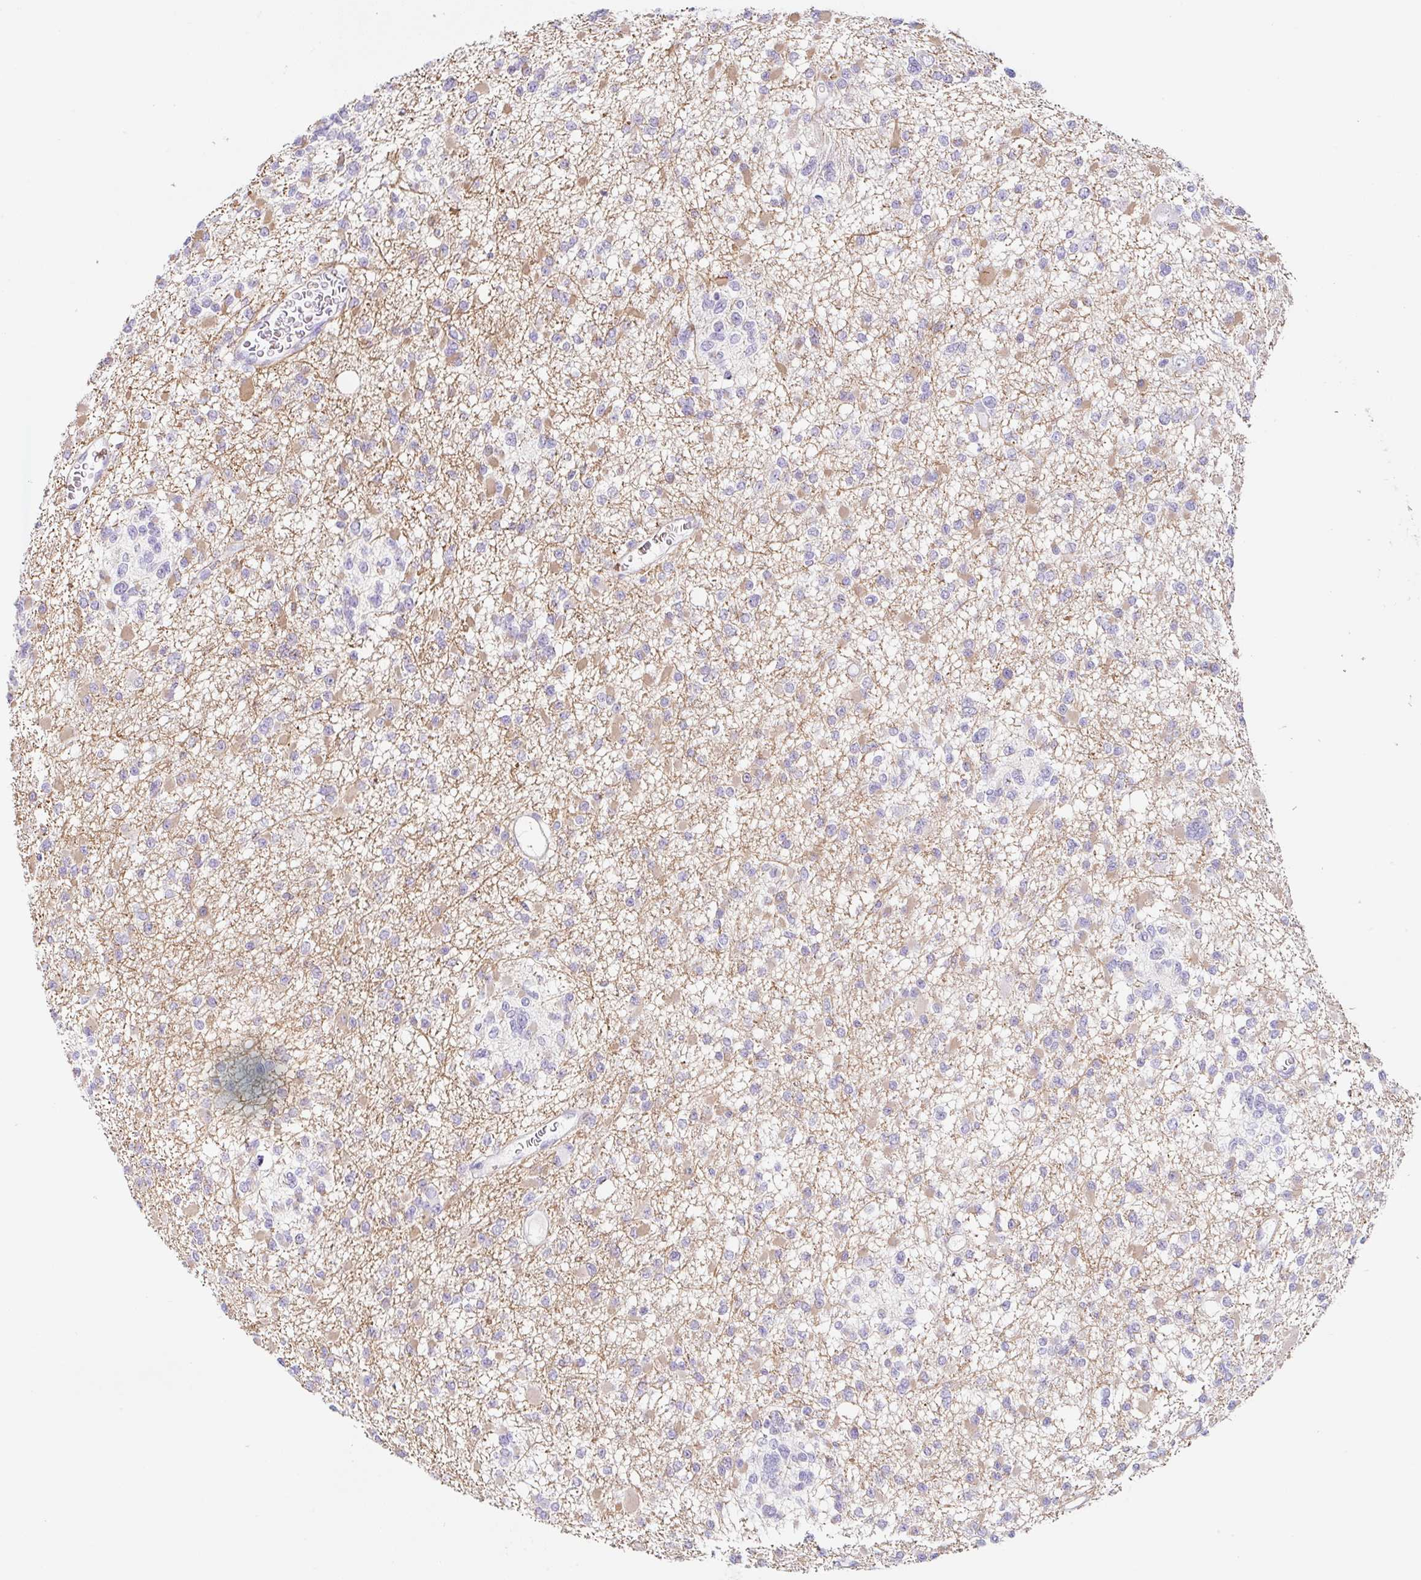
{"staining": {"intensity": "moderate", "quantity": "<25%", "location": "cytoplasmic/membranous"}, "tissue": "glioma", "cell_type": "Tumor cells", "image_type": "cancer", "snomed": [{"axis": "morphology", "description": "Glioma, malignant, Low grade"}, {"axis": "topography", "description": "Brain"}], "caption": "Moderate cytoplasmic/membranous expression is appreciated in about <25% of tumor cells in low-grade glioma (malignant).", "gene": "DCAF17", "patient": {"sex": "female", "age": 22}}